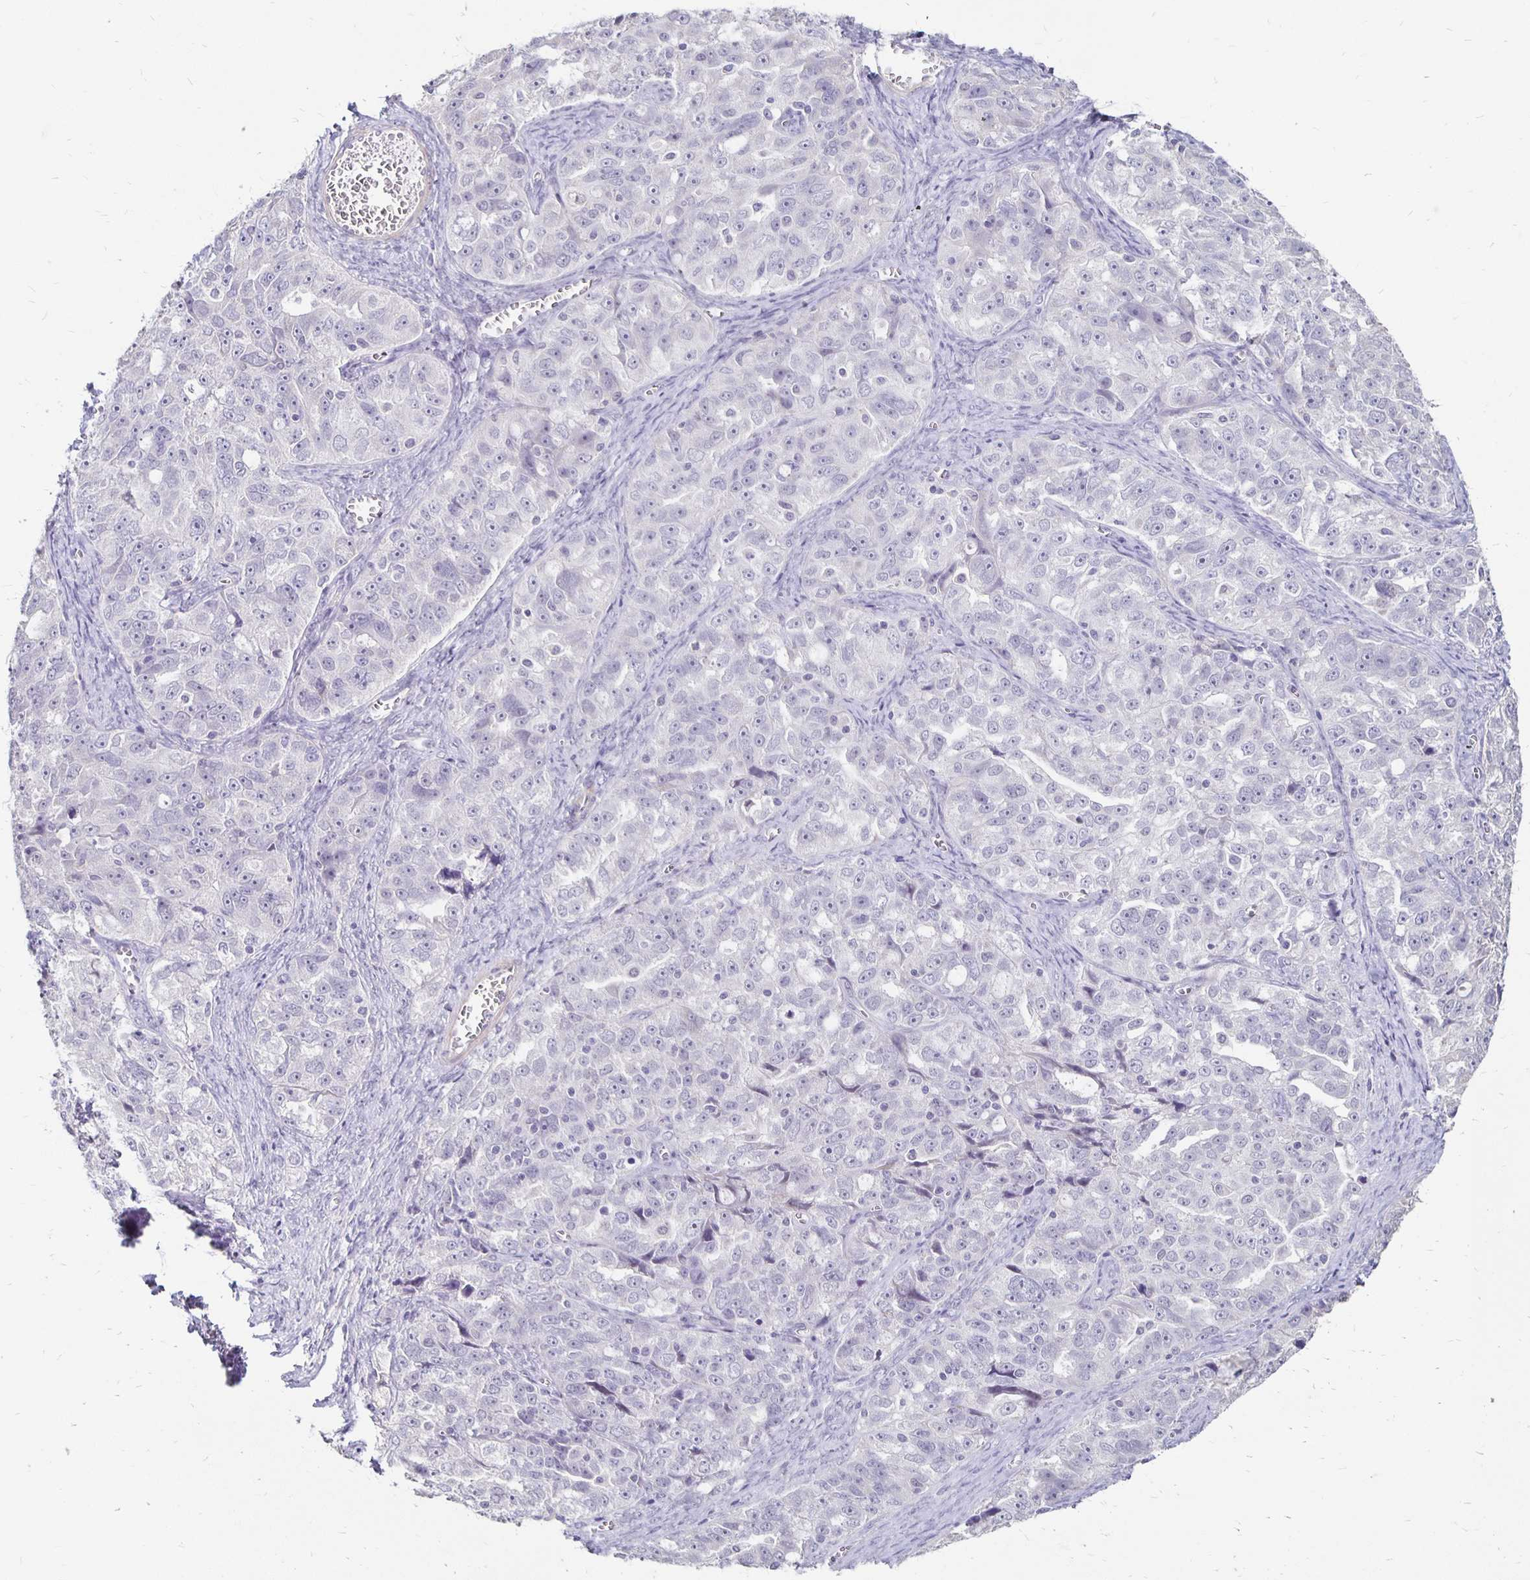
{"staining": {"intensity": "negative", "quantity": "none", "location": "none"}, "tissue": "ovarian cancer", "cell_type": "Tumor cells", "image_type": "cancer", "snomed": [{"axis": "morphology", "description": "Cystadenocarcinoma, serous, NOS"}, {"axis": "topography", "description": "Ovary"}], "caption": "This is an IHC micrograph of human serous cystadenocarcinoma (ovarian). There is no staining in tumor cells.", "gene": "ATOSB", "patient": {"sex": "female", "age": 51}}